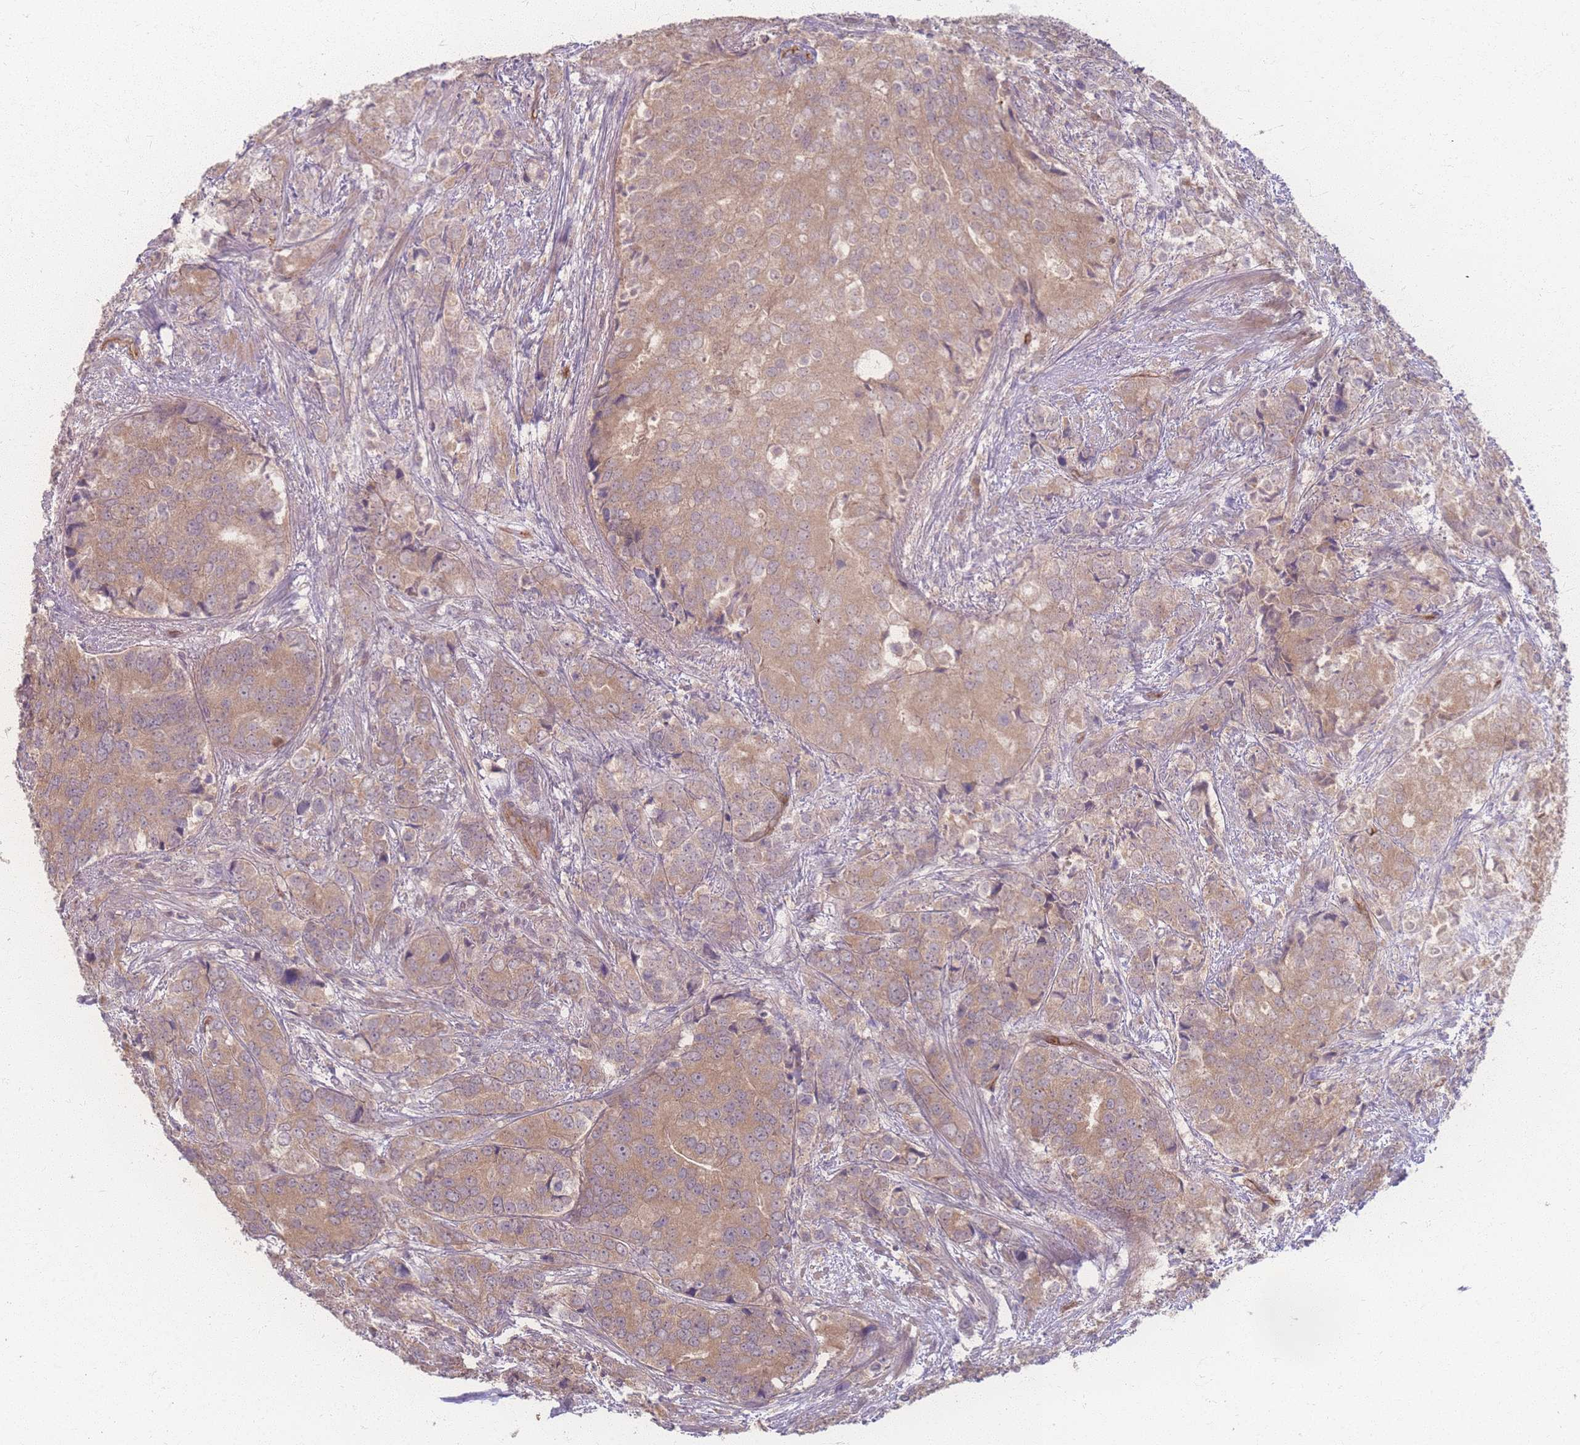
{"staining": {"intensity": "moderate", "quantity": ">75%", "location": "cytoplasmic/membranous"}, "tissue": "prostate cancer", "cell_type": "Tumor cells", "image_type": "cancer", "snomed": [{"axis": "morphology", "description": "Adenocarcinoma, High grade"}, {"axis": "topography", "description": "Prostate"}], "caption": "This micrograph reveals immunohistochemistry staining of prostate cancer, with medium moderate cytoplasmic/membranous staining in approximately >75% of tumor cells.", "gene": "INSR", "patient": {"sex": "male", "age": 62}}